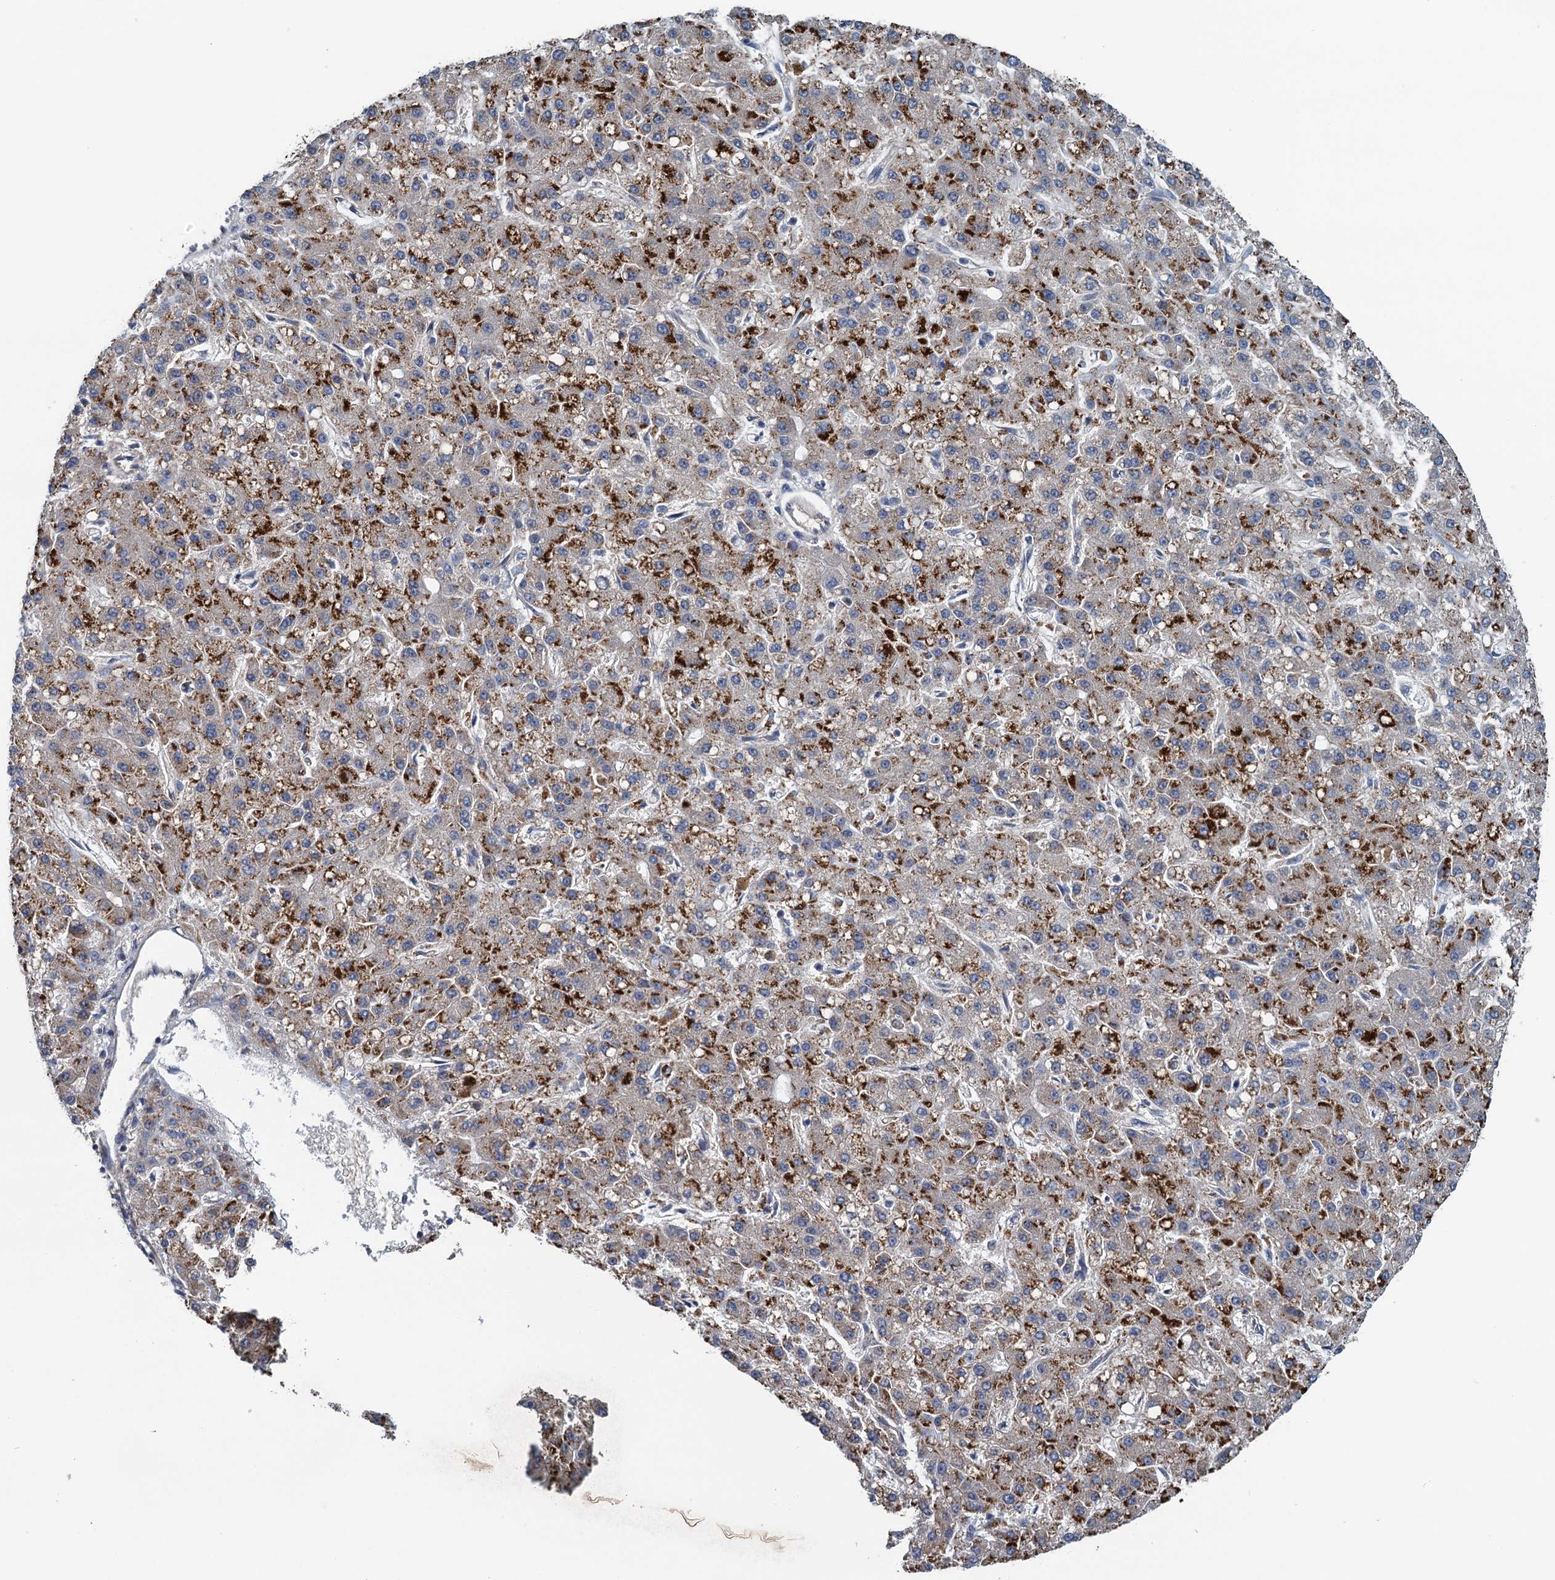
{"staining": {"intensity": "moderate", "quantity": ">75%", "location": "cytoplasmic/membranous"}, "tissue": "liver cancer", "cell_type": "Tumor cells", "image_type": "cancer", "snomed": [{"axis": "morphology", "description": "Carcinoma, Hepatocellular, NOS"}, {"axis": "topography", "description": "Liver"}], "caption": "This photomicrograph reveals hepatocellular carcinoma (liver) stained with immunohistochemistry (IHC) to label a protein in brown. The cytoplasmic/membranous of tumor cells show moderate positivity for the protein. Nuclei are counter-stained blue.", "gene": "KBTBD8", "patient": {"sex": "male", "age": 67}}